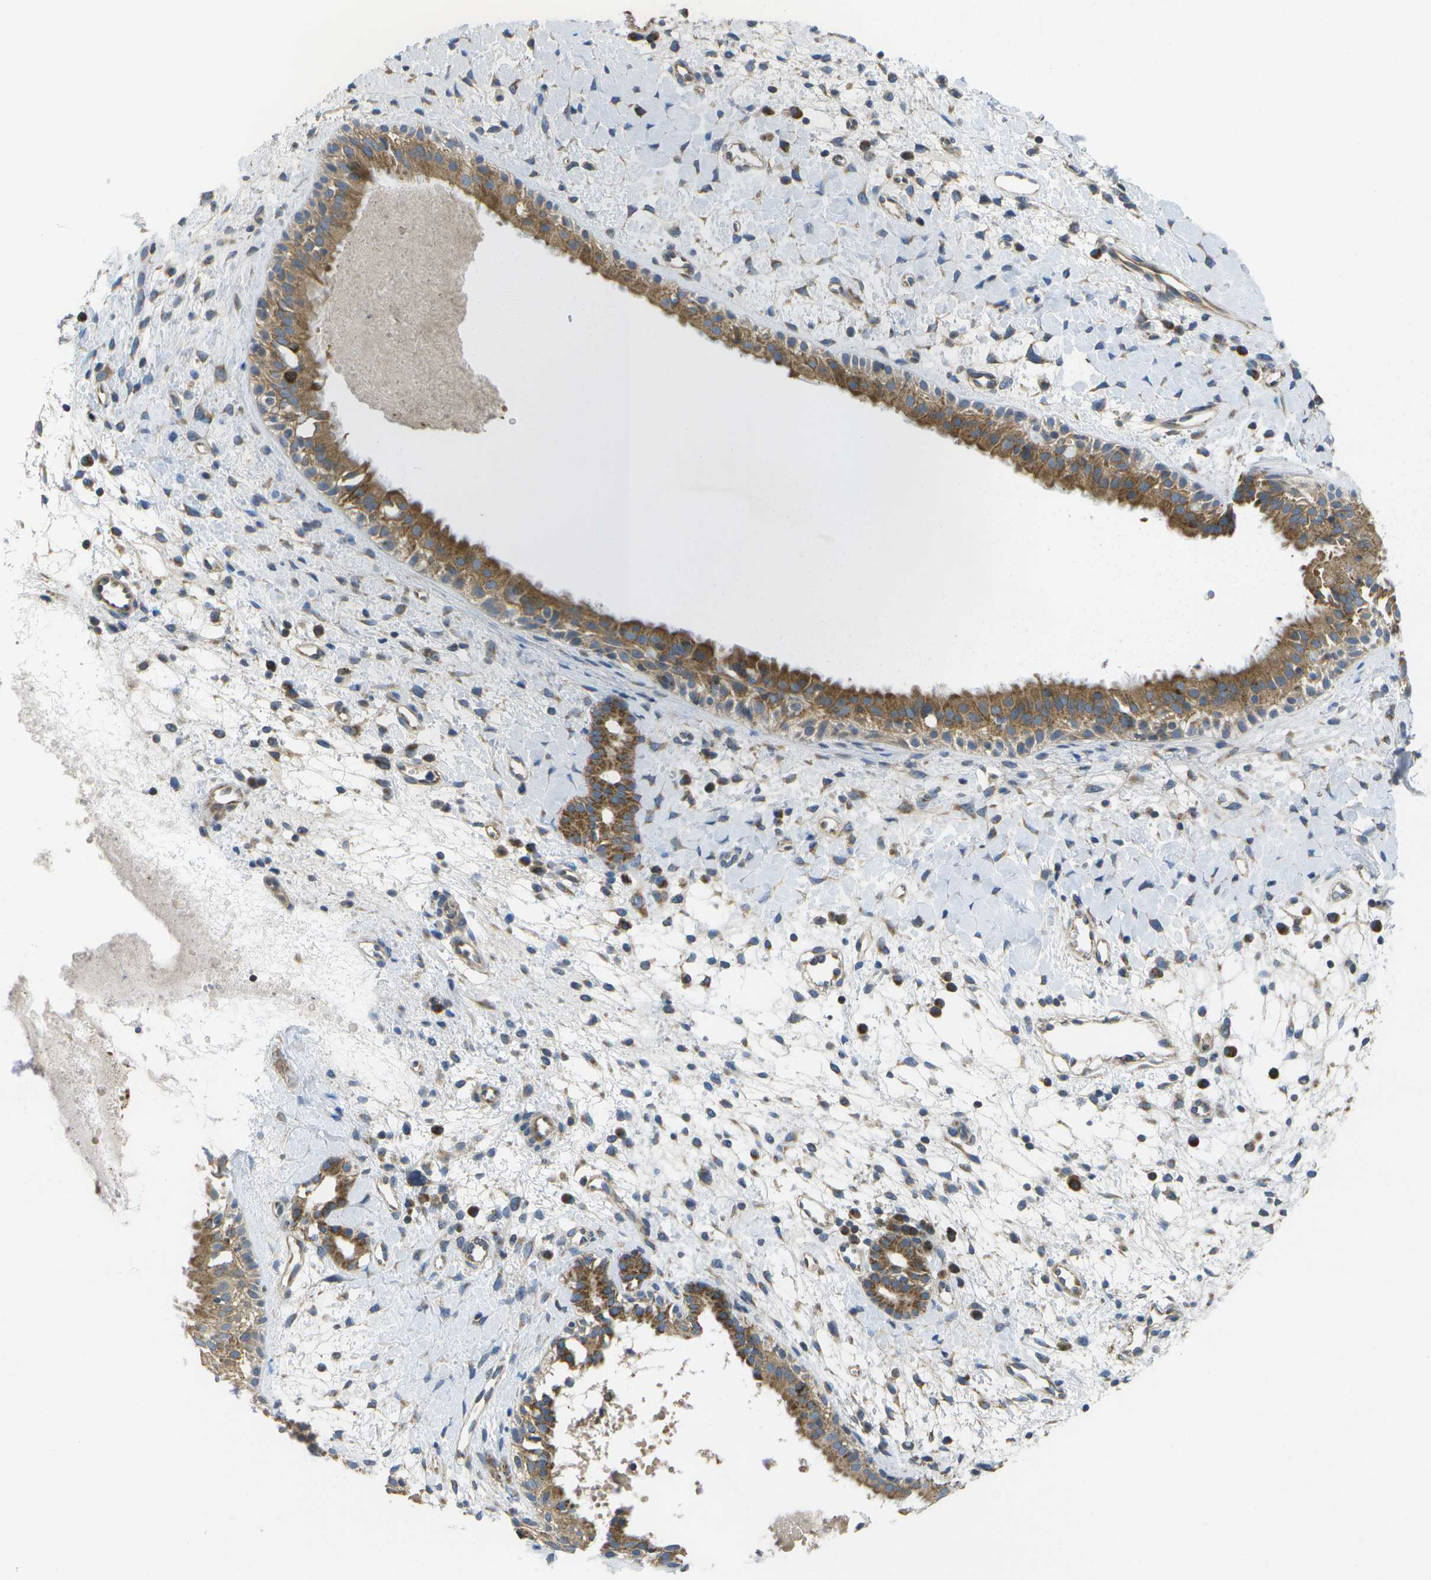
{"staining": {"intensity": "moderate", "quantity": ">75%", "location": "cytoplasmic/membranous"}, "tissue": "nasopharynx", "cell_type": "Respiratory epithelial cells", "image_type": "normal", "snomed": [{"axis": "morphology", "description": "Normal tissue, NOS"}, {"axis": "topography", "description": "Nasopharynx"}], "caption": "Immunohistochemistry staining of normal nasopharynx, which exhibits medium levels of moderate cytoplasmic/membranous staining in approximately >75% of respiratory epithelial cells indicating moderate cytoplasmic/membranous protein positivity. The staining was performed using DAB (3,3'-diaminobenzidine) (brown) for protein detection and nuclei were counterstained in hematoxylin (blue).", "gene": "DPM3", "patient": {"sex": "male", "age": 22}}